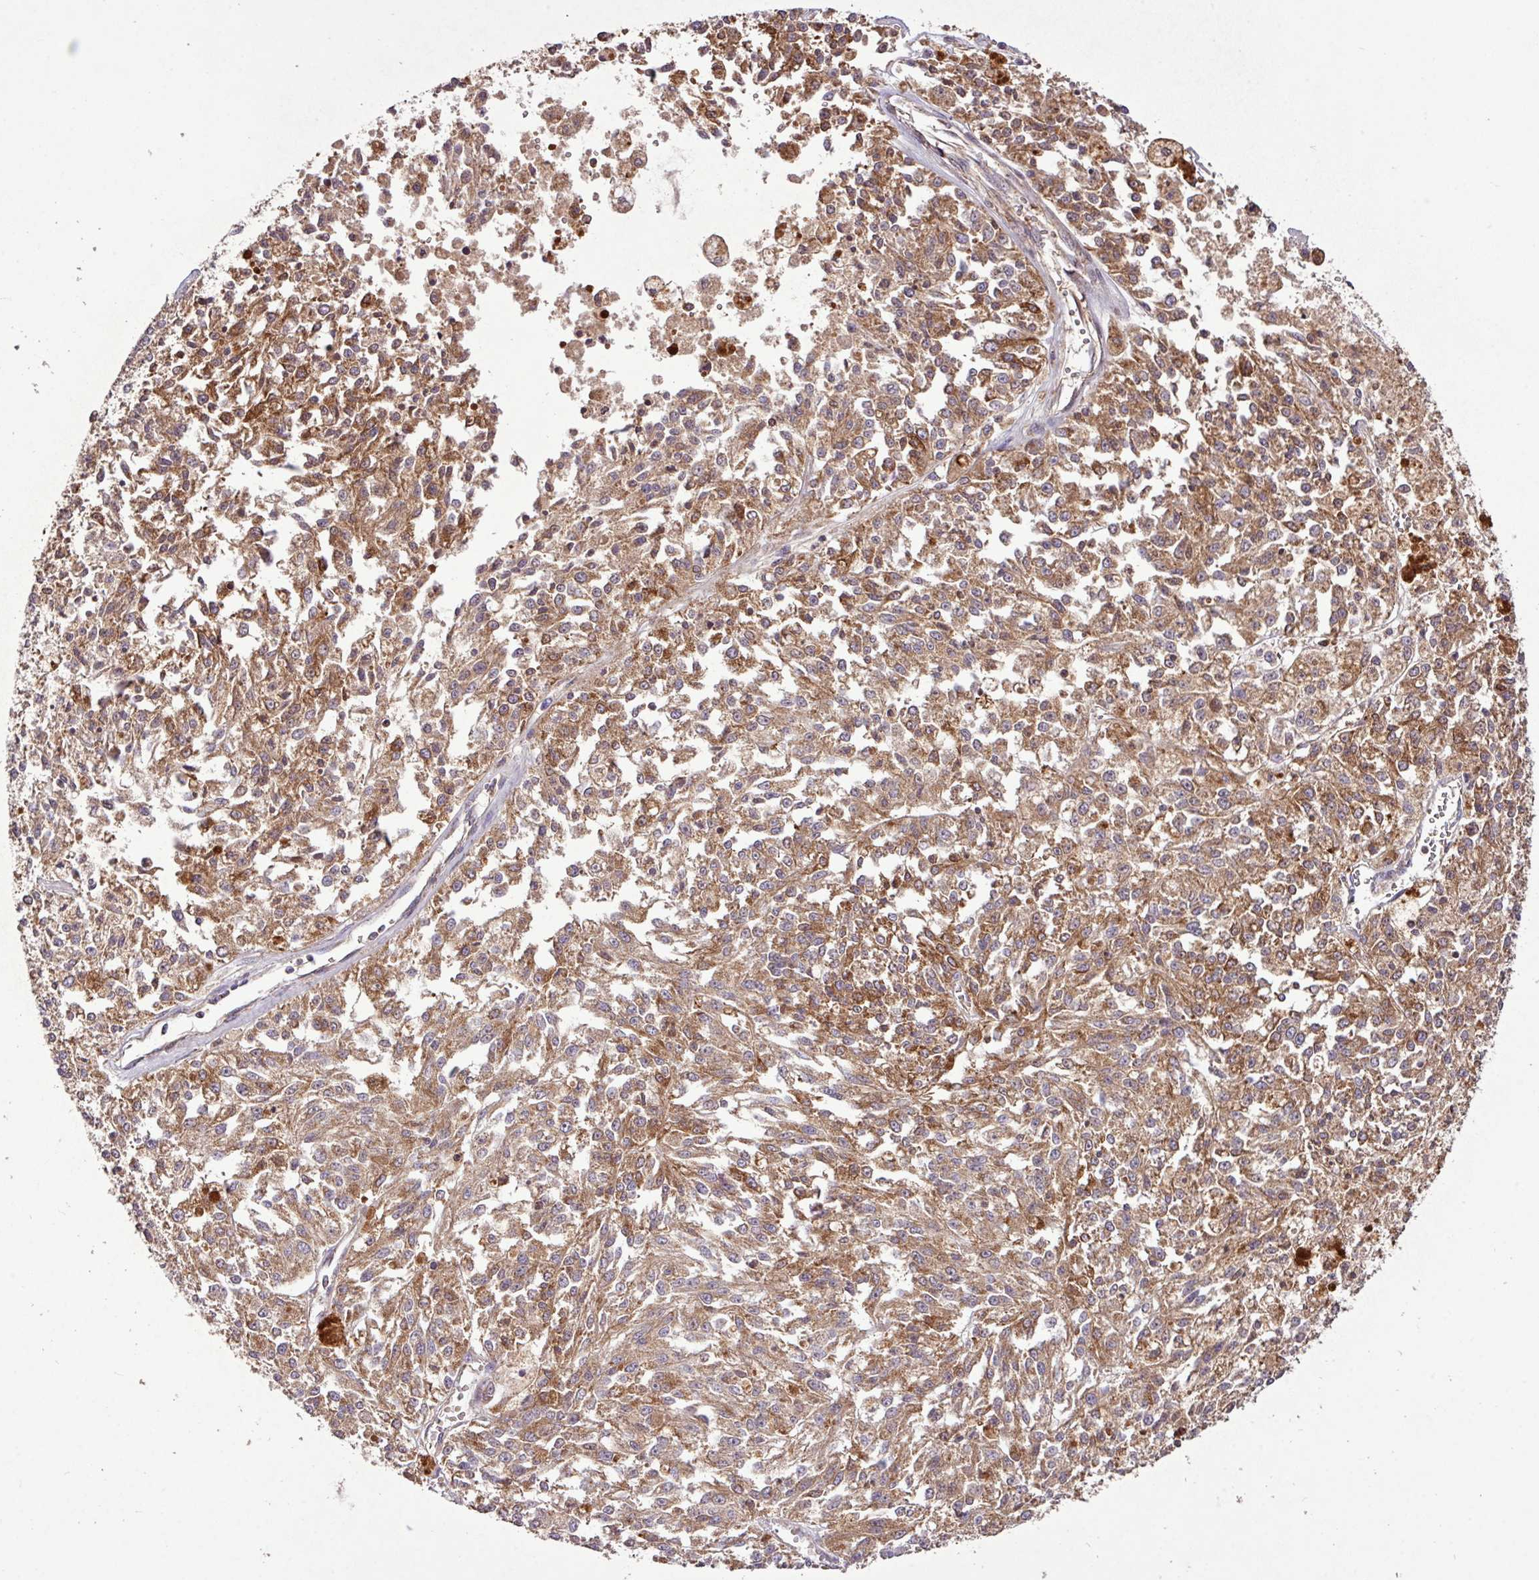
{"staining": {"intensity": "moderate", "quantity": ">75%", "location": "cytoplasmic/membranous"}, "tissue": "melanoma", "cell_type": "Tumor cells", "image_type": "cancer", "snomed": [{"axis": "morphology", "description": "Malignant melanoma, NOS"}, {"axis": "topography", "description": "Skin"}], "caption": "The micrograph shows staining of melanoma, revealing moderate cytoplasmic/membranous protein positivity (brown color) within tumor cells.", "gene": "YPEL3", "patient": {"sex": "female", "age": 64}}